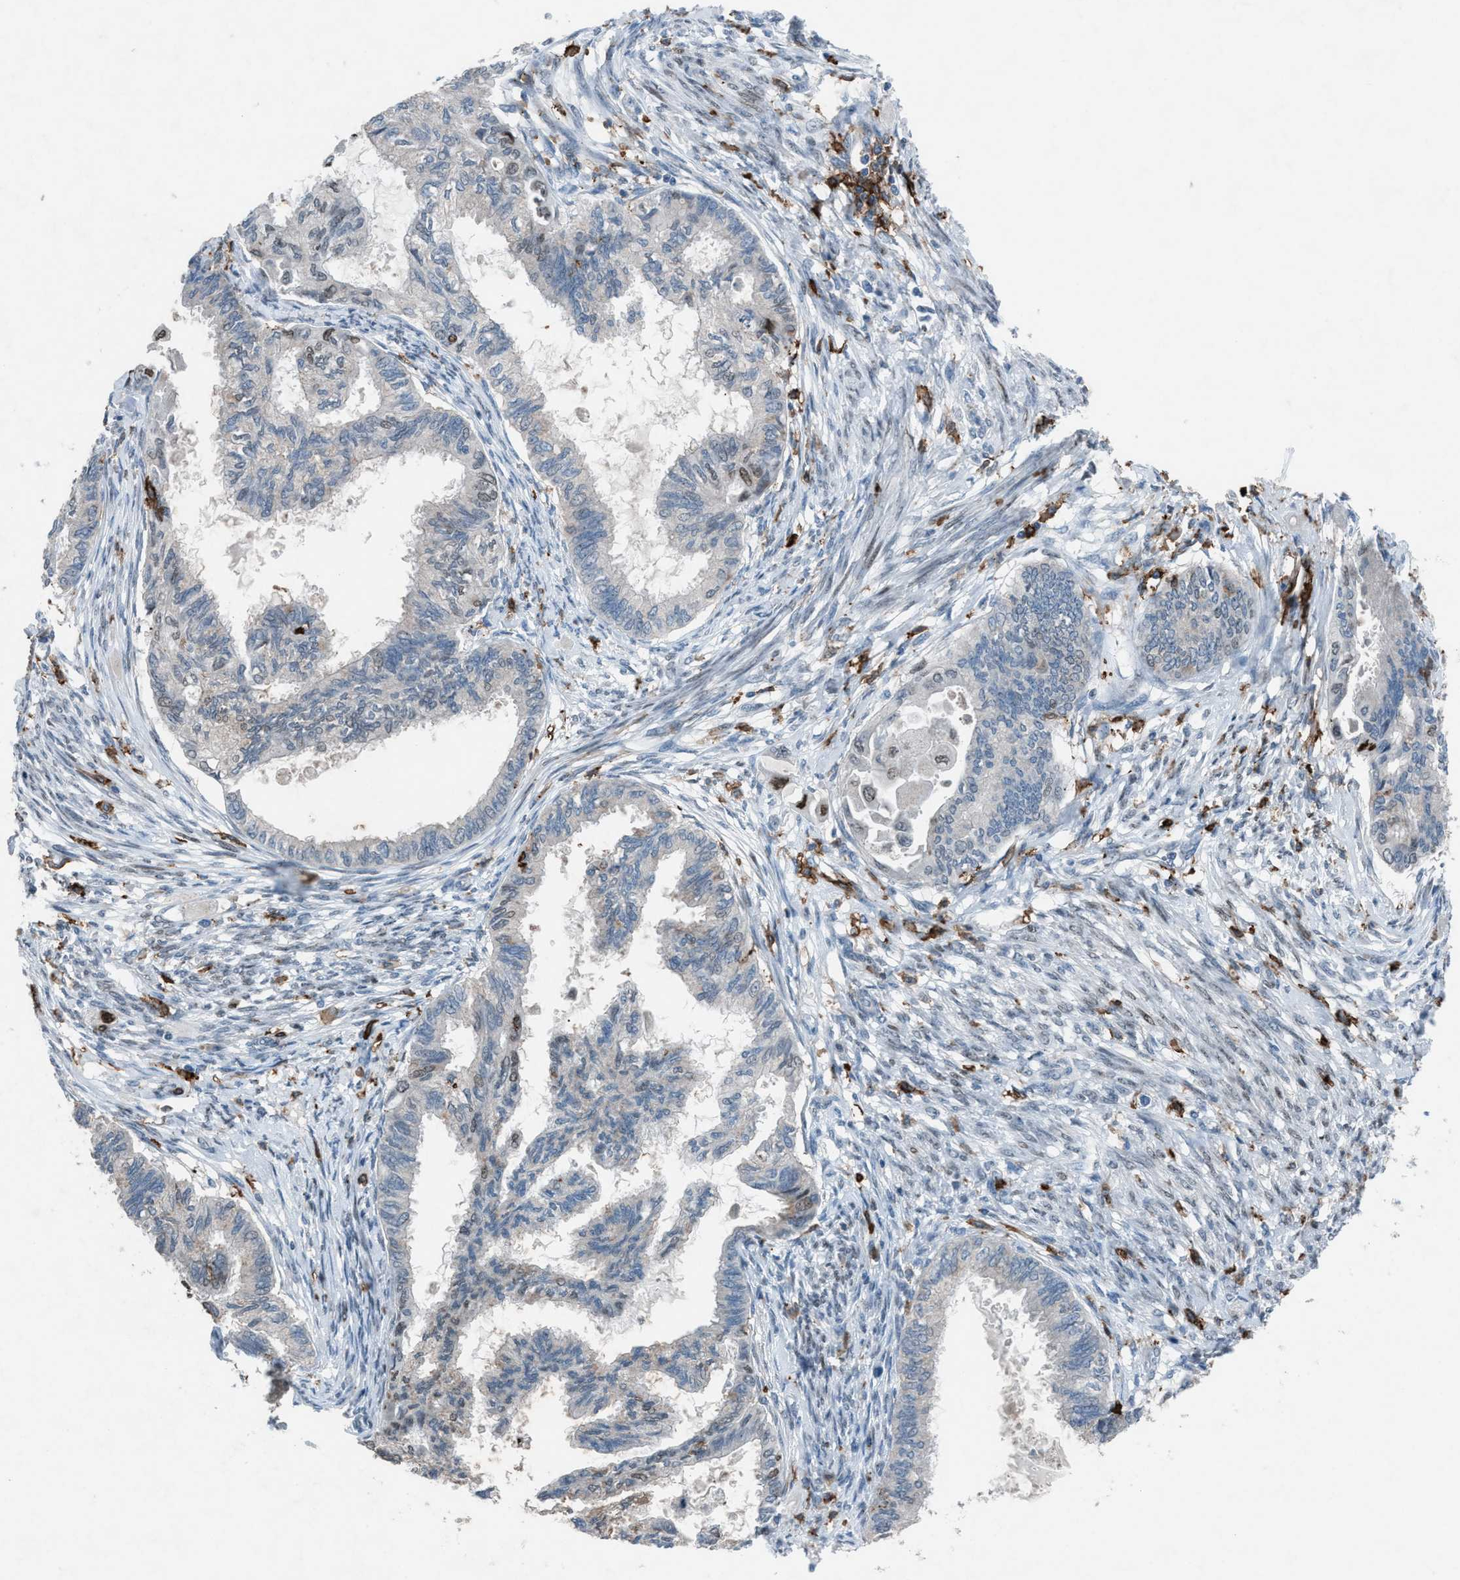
{"staining": {"intensity": "negative", "quantity": "none", "location": "none"}, "tissue": "cervical cancer", "cell_type": "Tumor cells", "image_type": "cancer", "snomed": [{"axis": "morphology", "description": "Normal tissue, NOS"}, {"axis": "morphology", "description": "Adenocarcinoma, NOS"}, {"axis": "topography", "description": "Cervix"}, {"axis": "topography", "description": "Endometrium"}], "caption": "Adenocarcinoma (cervical) stained for a protein using immunohistochemistry displays no expression tumor cells.", "gene": "FCER1G", "patient": {"sex": "female", "age": 86}}